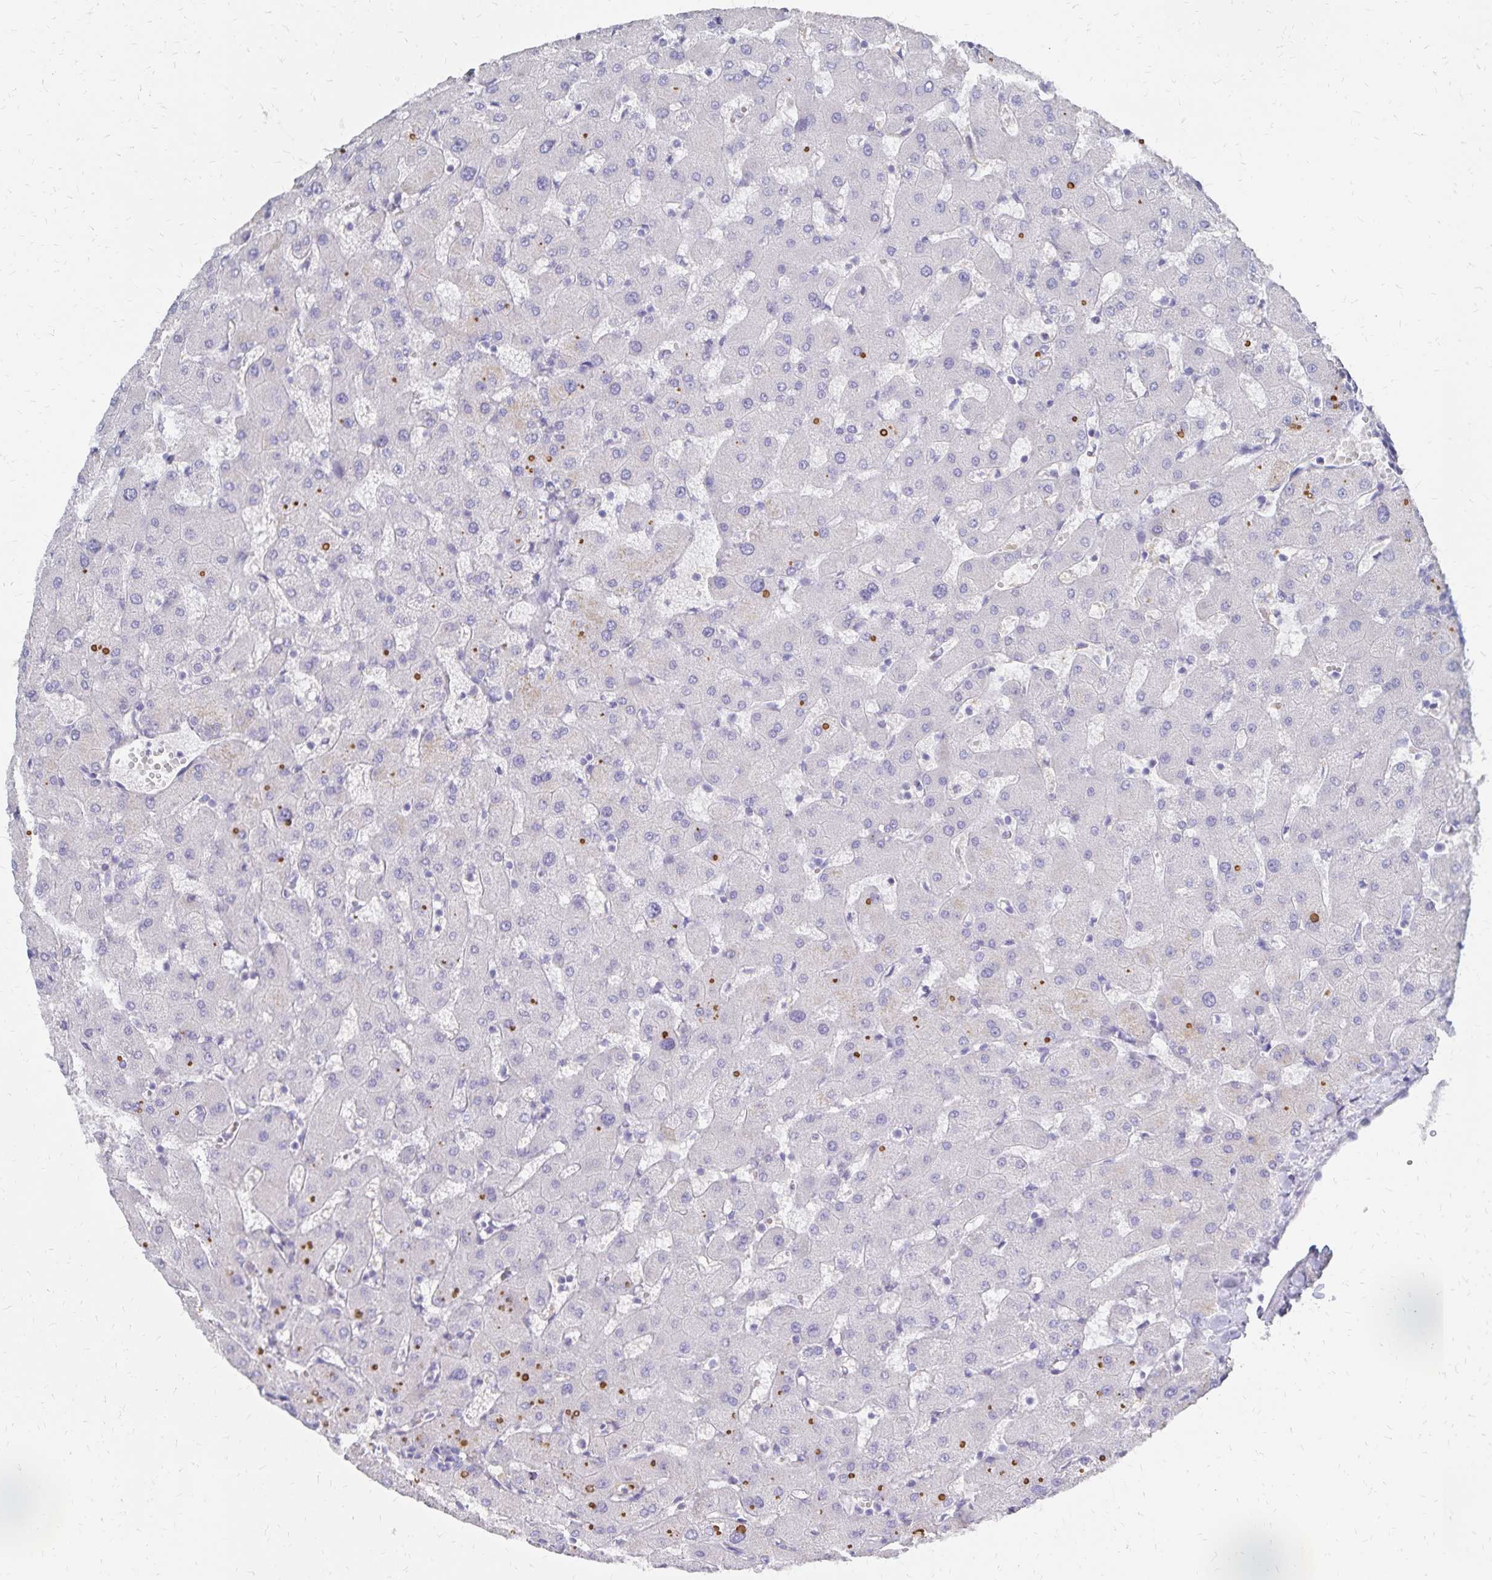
{"staining": {"intensity": "negative", "quantity": "none", "location": "none"}, "tissue": "liver", "cell_type": "Cholangiocytes", "image_type": "normal", "snomed": [{"axis": "morphology", "description": "Normal tissue, NOS"}, {"axis": "topography", "description": "Liver"}], "caption": "The image shows no staining of cholangiocytes in unremarkable liver.", "gene": "KISS1", "patient": {"sex": "female", "age": 63}}